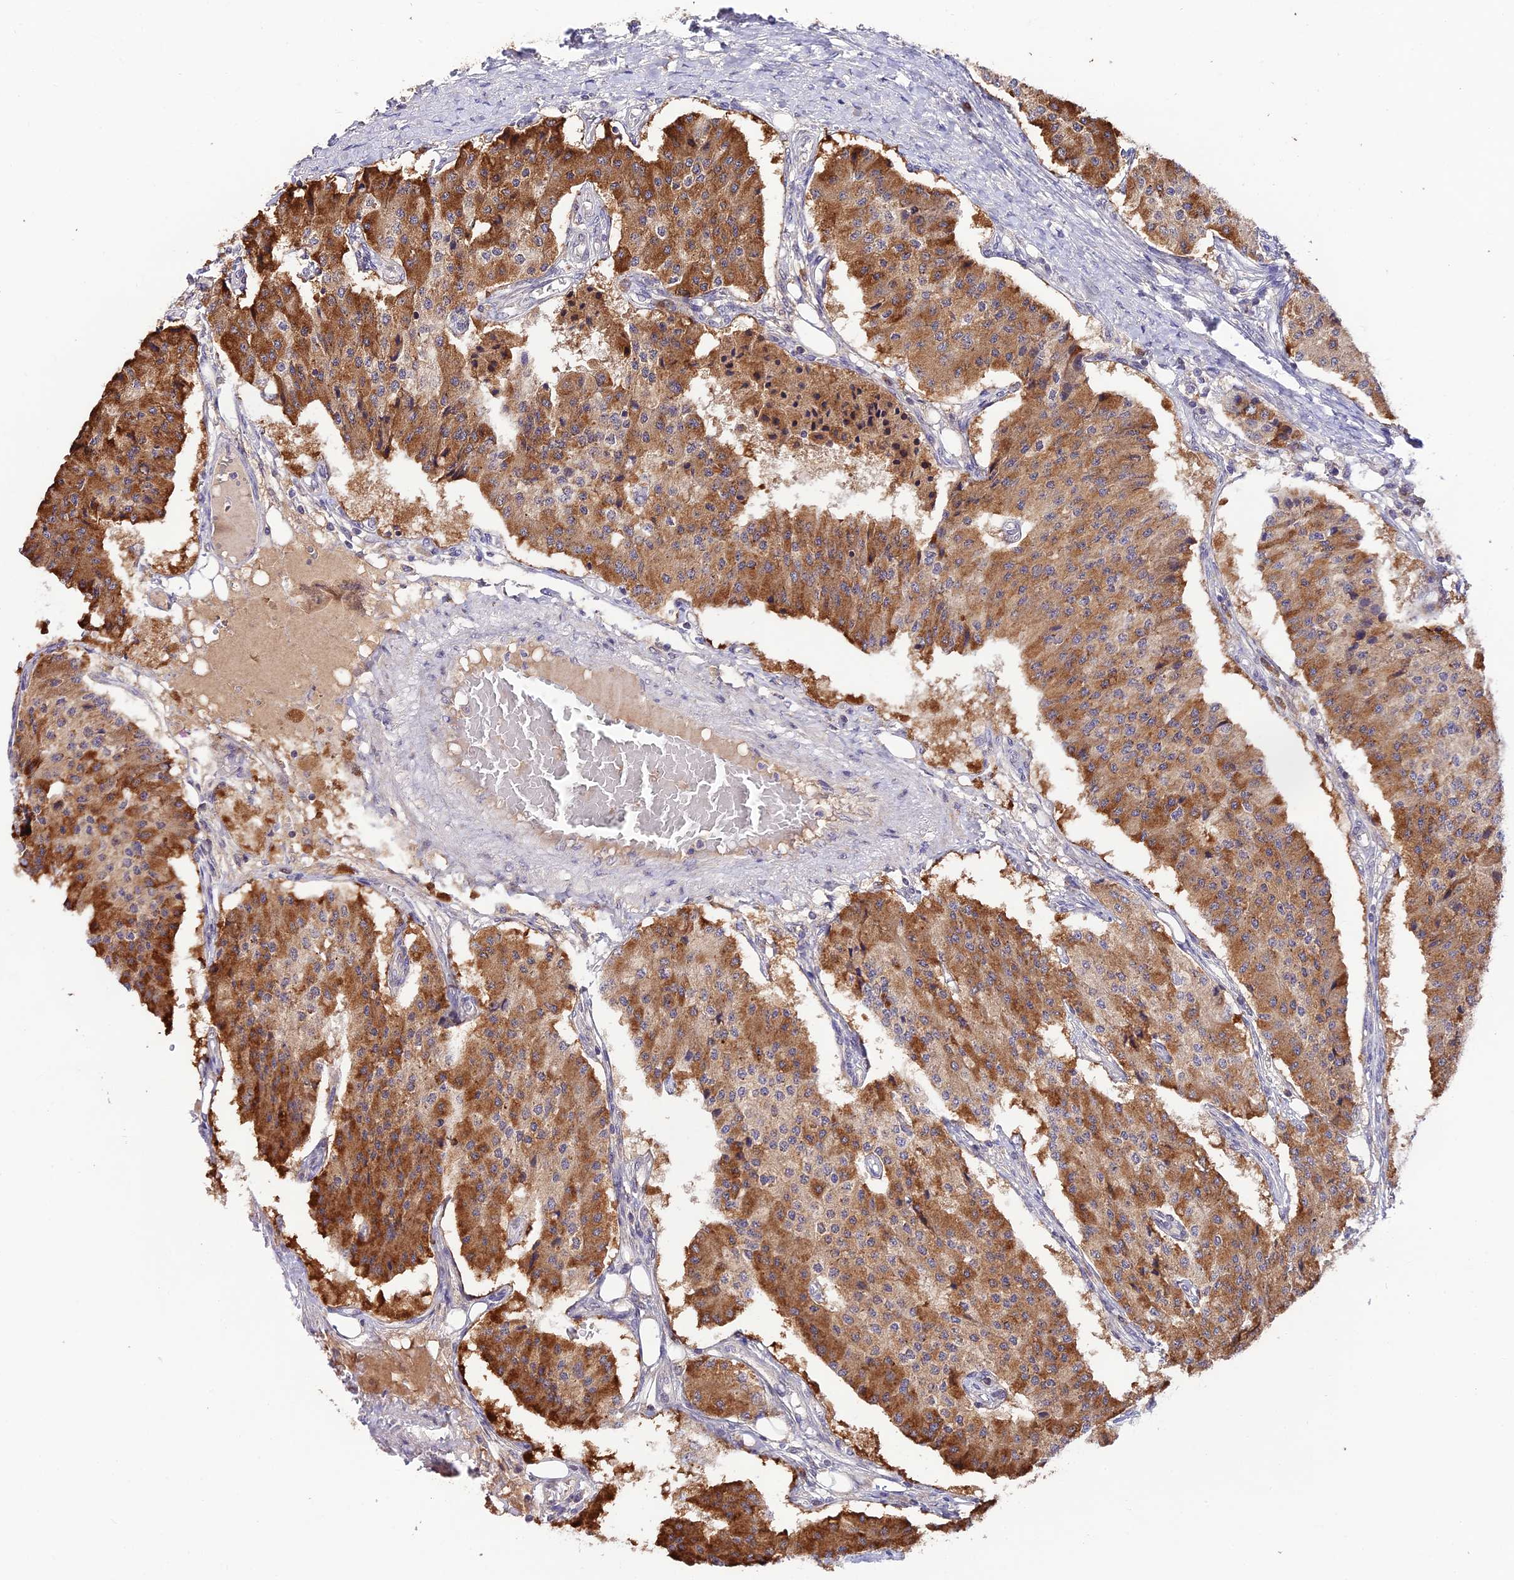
{"staining": {"intensity": "strong", "quantity": "25%-75%", "location": "cytoplasmic/membranous,nuclear"}, "tissue": "carcinoid", "cell_type": "Tumor cells", "image_type": "cancer", "snomed": [{"axis": "morphology", "description": "Carcinoid, malignant, NOS"}, {"axis": "topography", "description": "Colon"}], "caption": "DAB (3,3'-diaminobenzidine) immunohistochemical staining of human carcinoid displays strong cytoplasmic/membranous and nuclear protein positivity in about 25%-75% of tumor cells. Nuclei are stained in blue.", "gene": "TRIM40", "patient": {"sex": "female", "age": 52}}